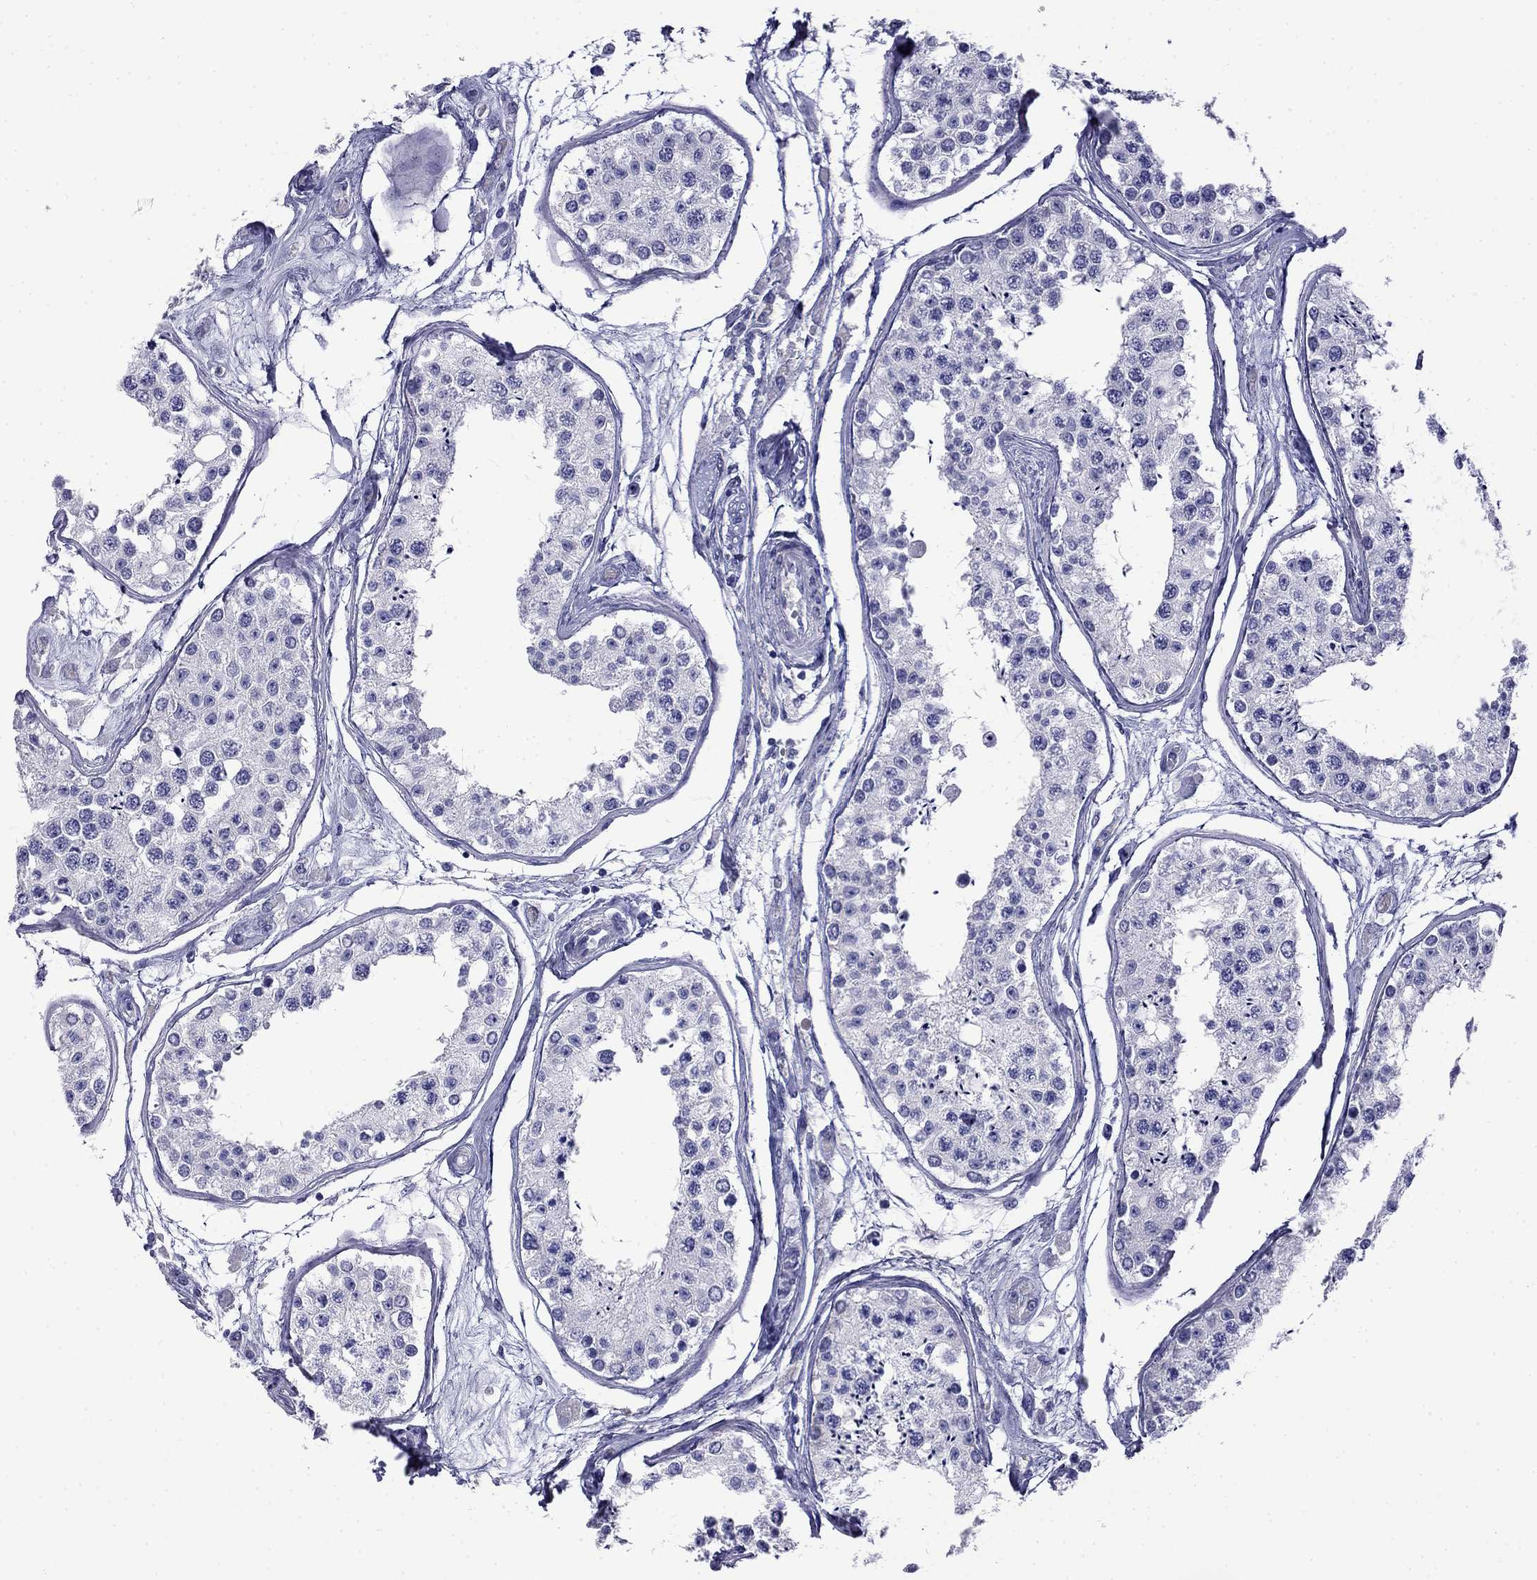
{"staining": {"intensity": "negative", "quantity": "none", "location": "none"}, "tissue": "testis", "cell_type": "Cells in seminiferous ducts", "image_type": "normal", "snomed": [{"axis": "morphology", "description": "Normal tissue, NOS"}, {"axis": "topography", "description": "Testis"}], "caption": "A histopathology image of human testis is negative for staining in cells in seminiferous ducts. (DAB (3,3'-diaminobenzidine) immunohistochemistry (IHC) visualized using brightfield microscopy, high magnification).", "gene": "MYO15A", "patient": {"sex": "male", "age": 25}}